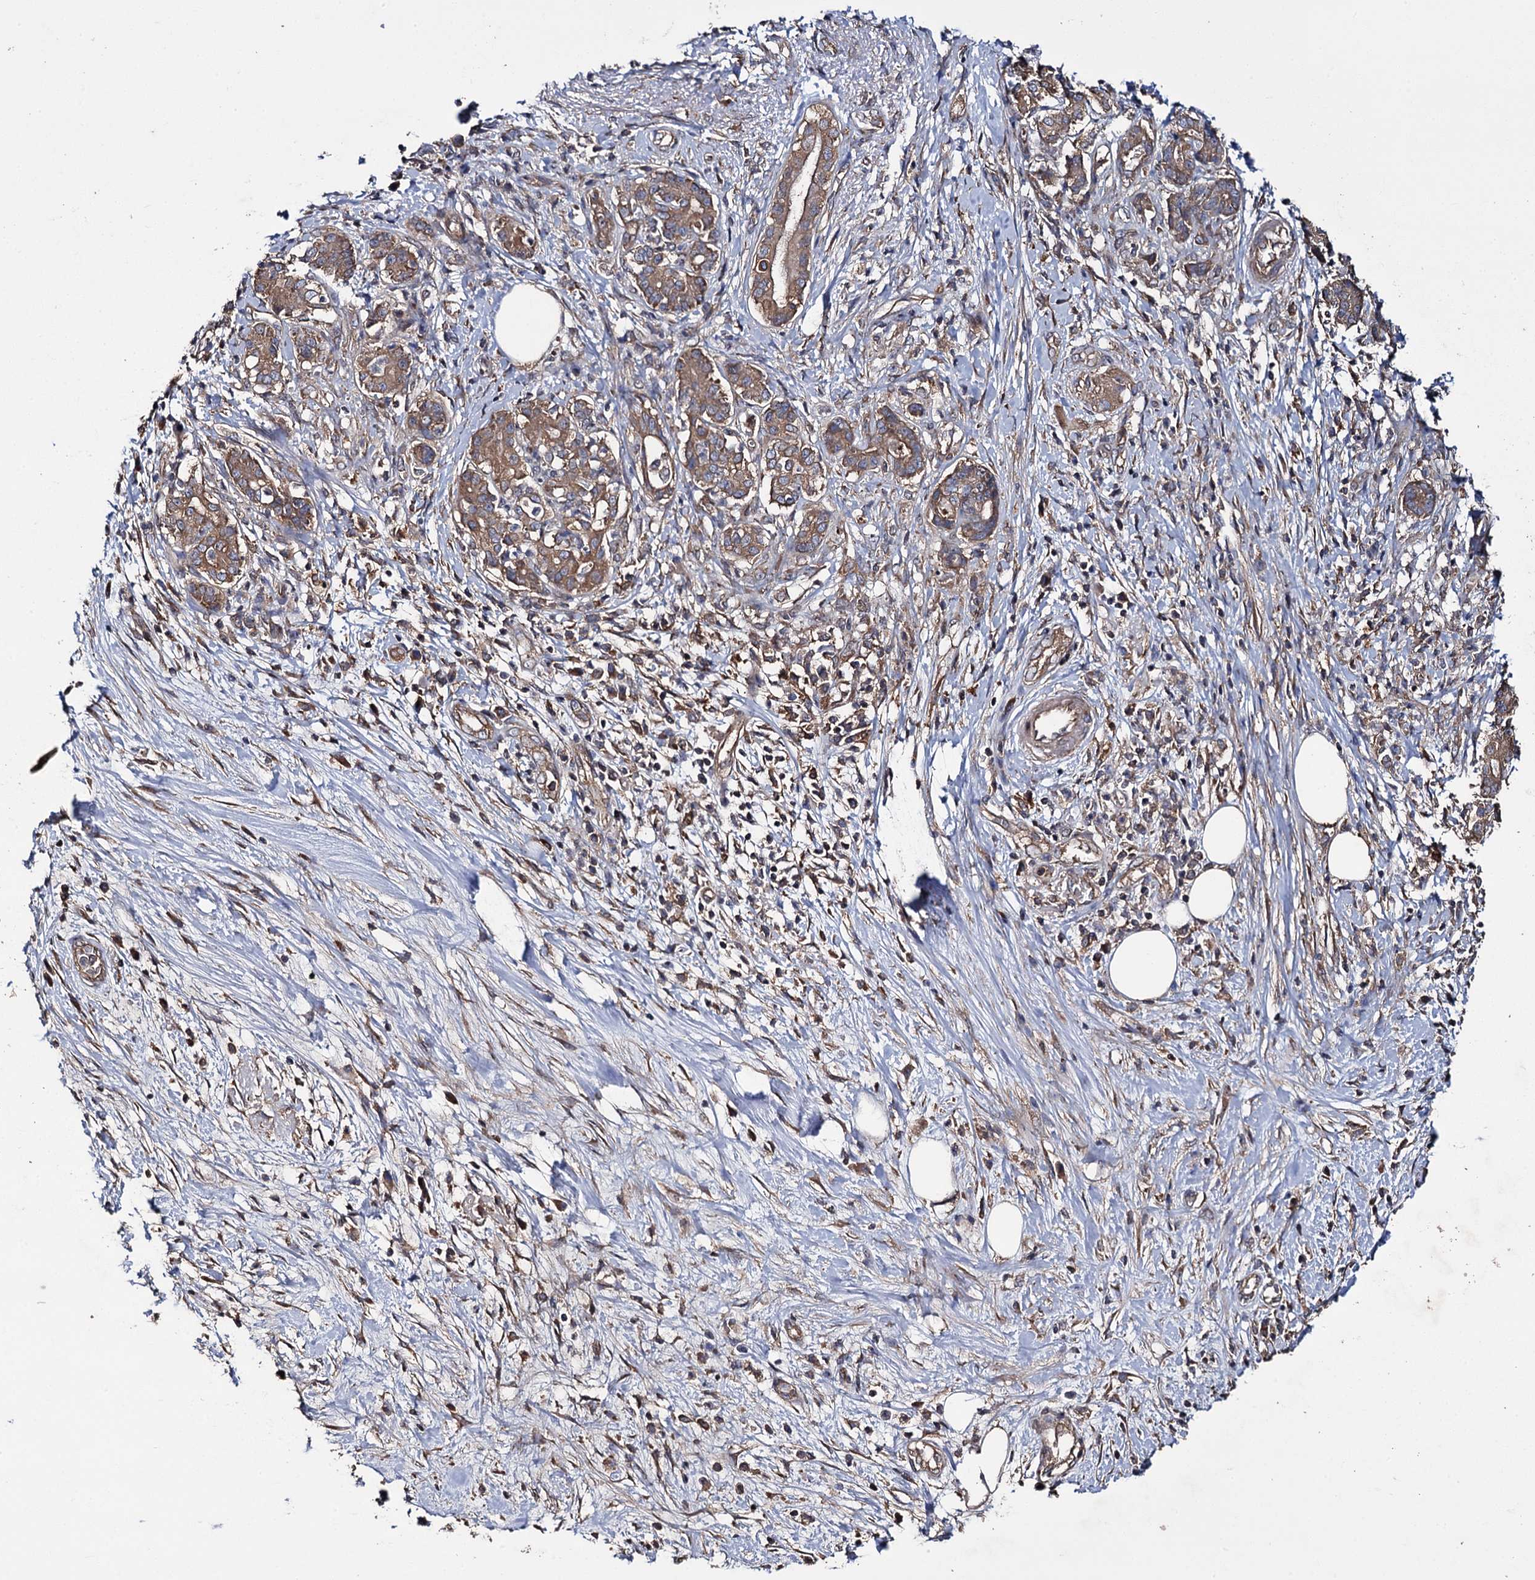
{"staining": {"intensity": "moderate", "quantity": ">75%", "location": "cytoplasmic/membranous"}, "tissue": "pancreatic cancer", "cell_type": "Tumor cells", "image_type": "cancer", "snomed": [{"axis": "morphology", "description": "Adenocarcinoma, NOS"}, {"axis": "topography", "description": "Pancreas"}], "caption": "Immunohistochemistry (DAB) staining of human pancreatic cancer exhibits moderate cytoplasmic/membranous protein expression in about >75% of tumor cells.", "gene": "TTC23", "patient": {"sex": "female", "age": 73}}